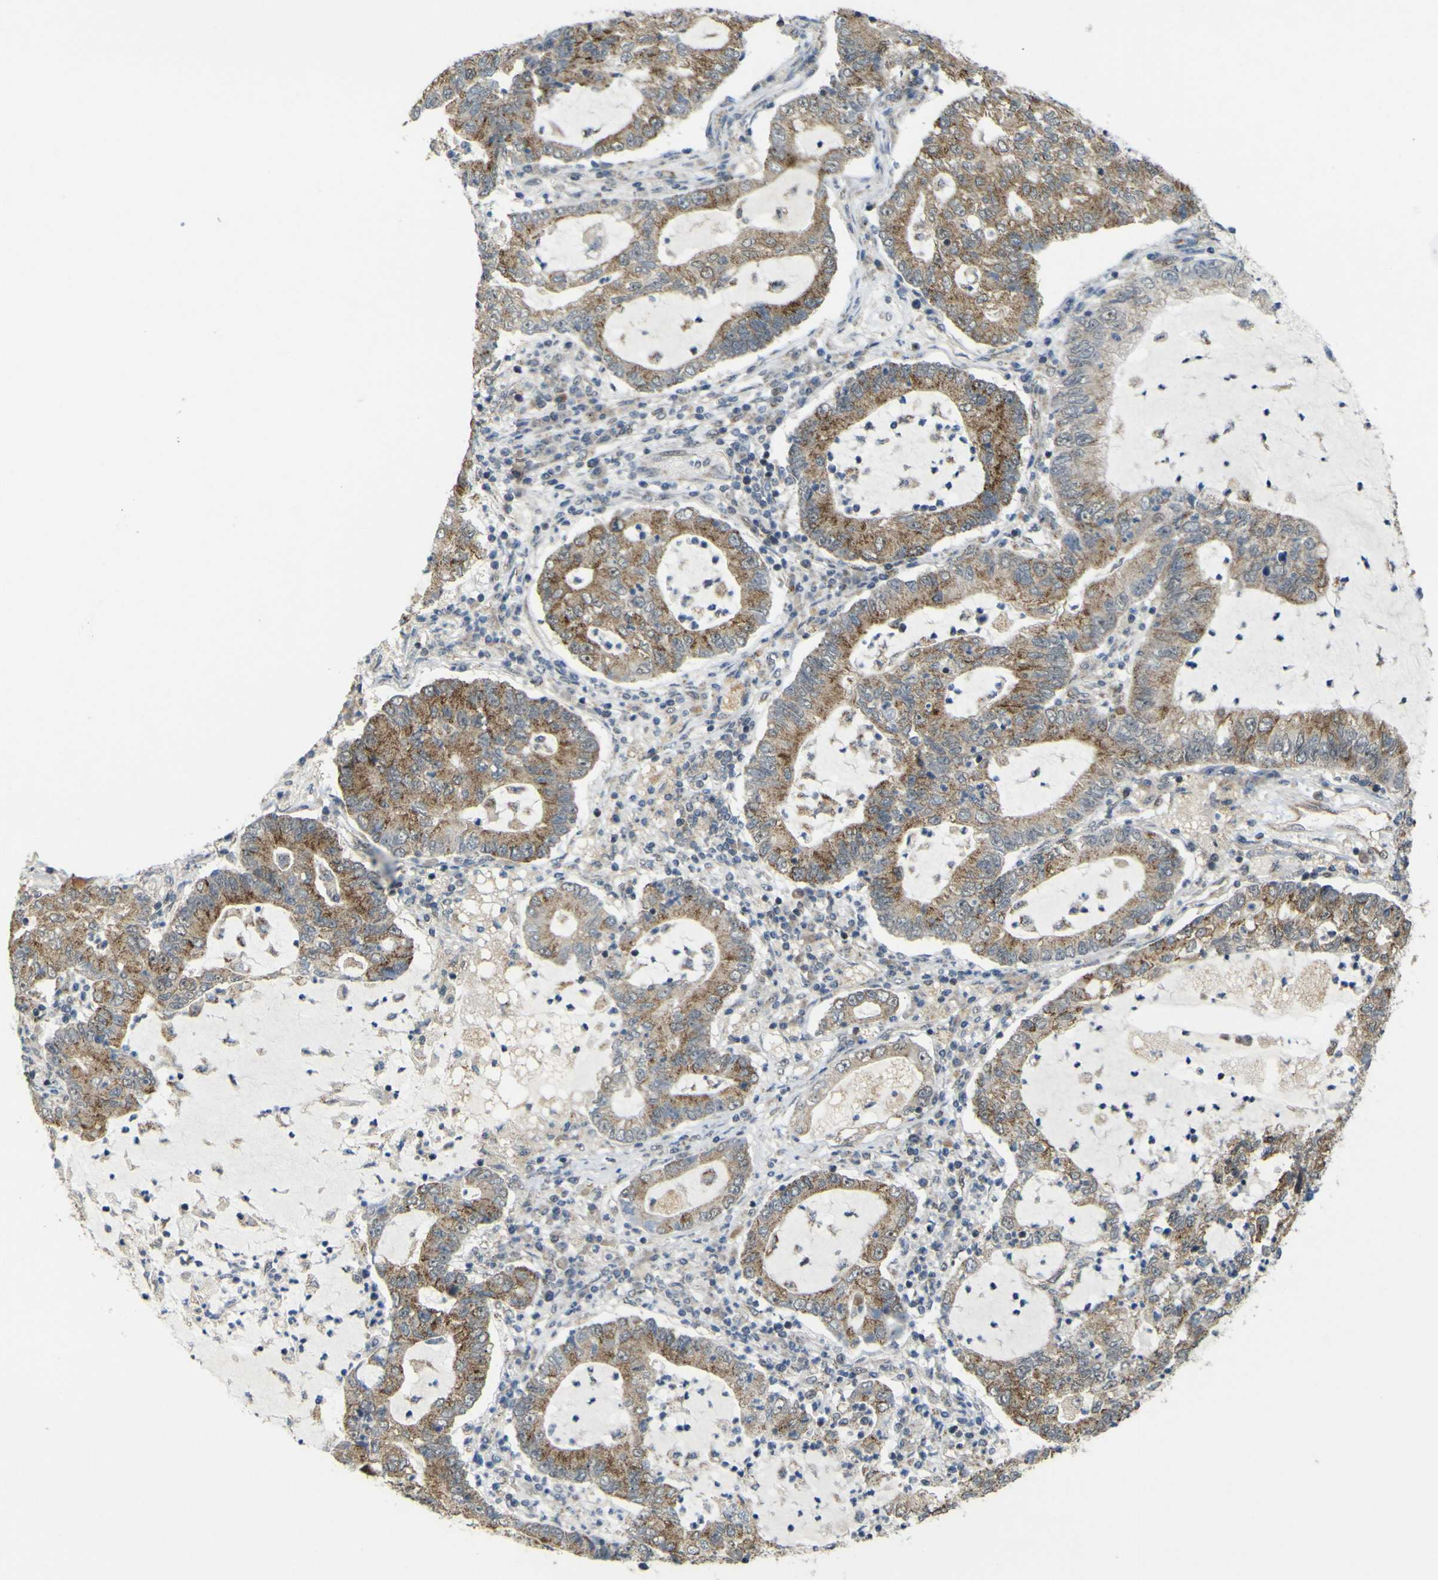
{"staining": {"intensity": "moderate", "quantity": ">75%", "location": "cytoplasmic/membranous"}, "tissue": "lung cancer", "cell_type": "Tumor cells", "image_type": "cancer", "snomed": [{"axis": "morphology", "description": "Adenocarcinoma, NOS"}, {"axis": "topography", "description": "Lung"}], "caption": "A brown stain highlights moderate cytoplasmic/membranous staining of a protein in lung adenocarcinoma tumor cells. The protein of interest is shown in brown color, while the nuclei are stained blue.", "gene": "ACBD5", "patient": {"sex": "female", "age": 51}}